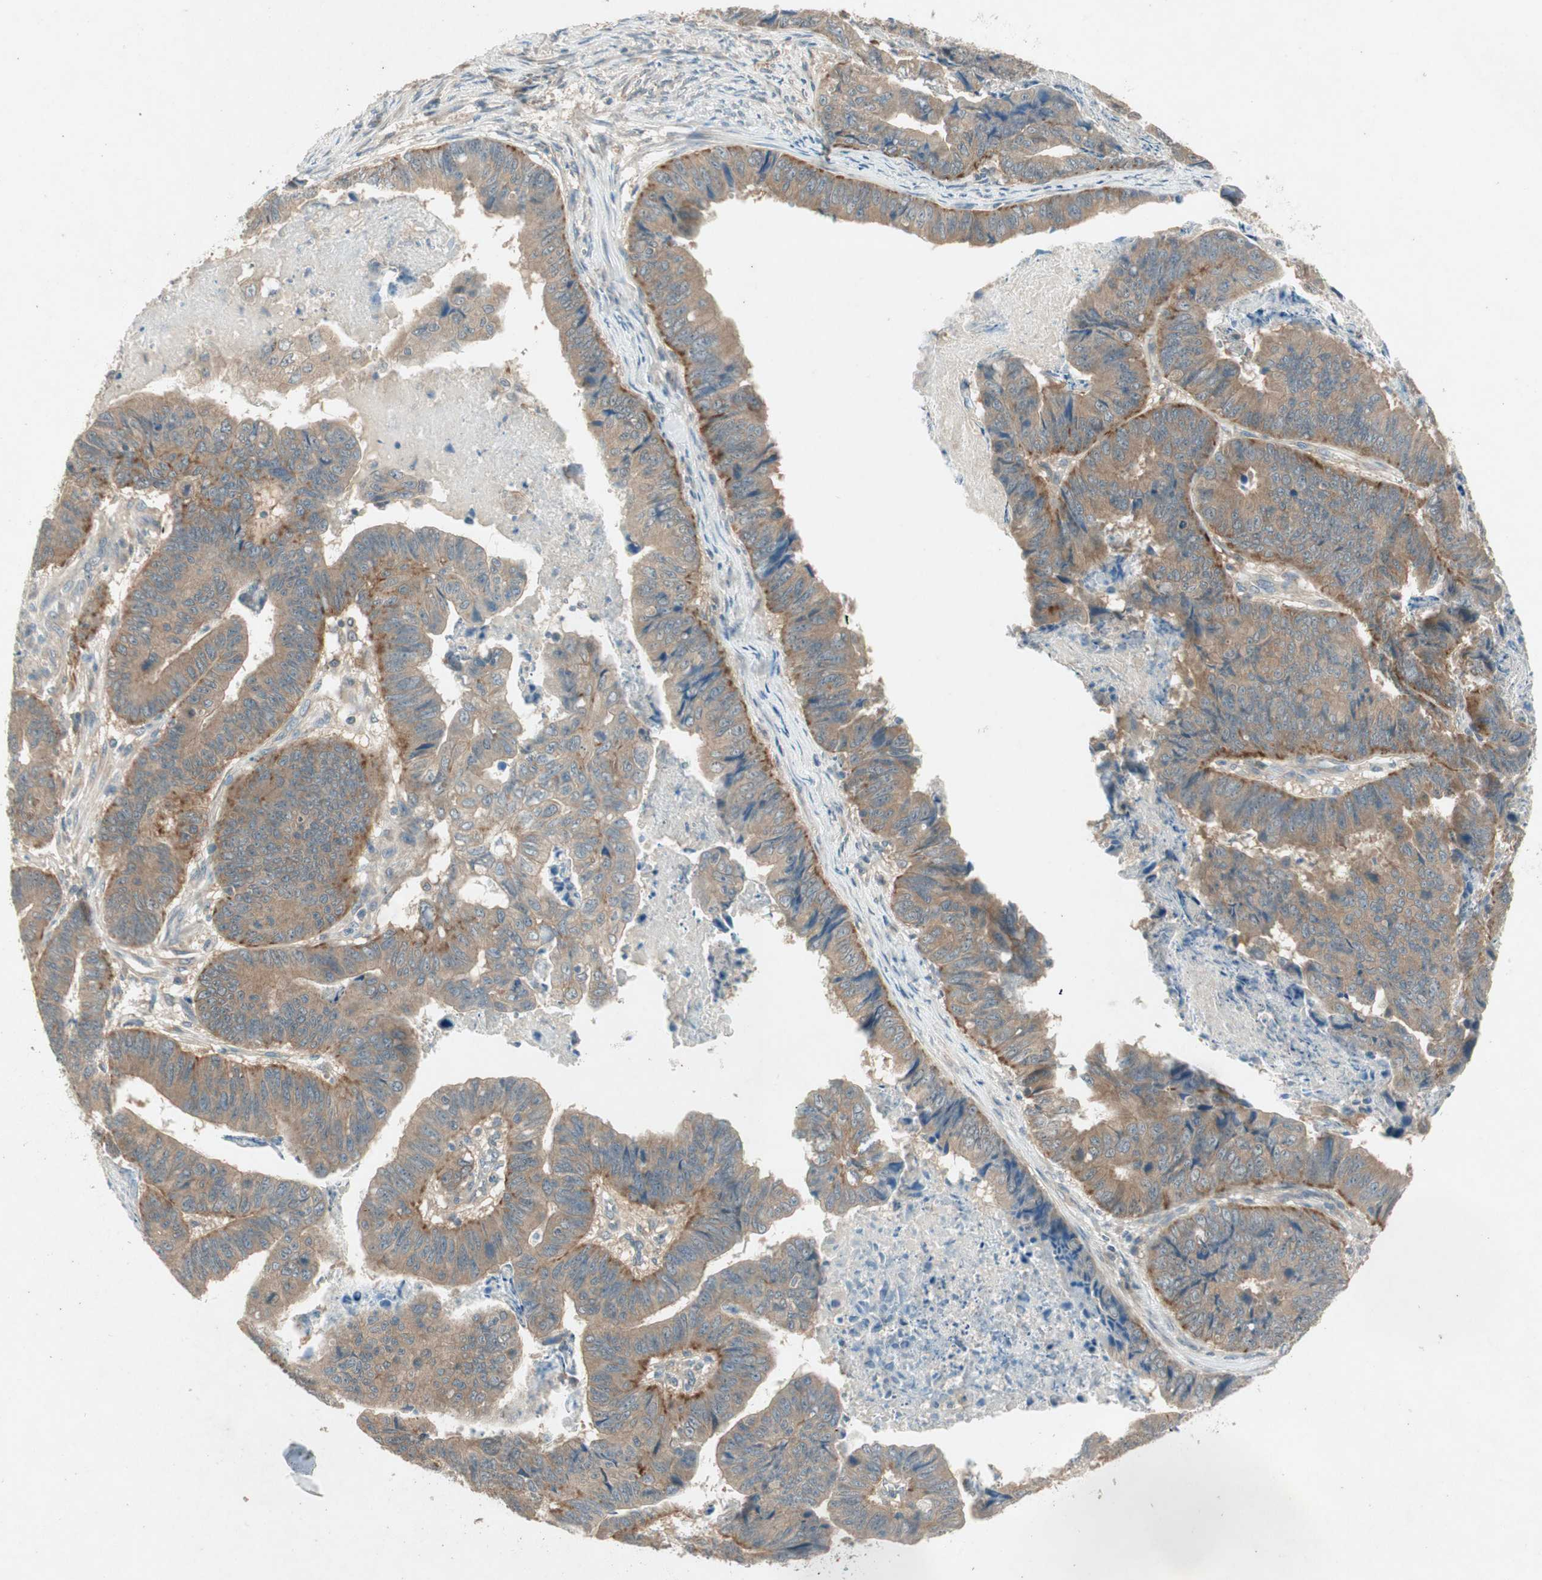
{"staining": {"intensity": "moderate", "quantity": ">75%", "location": "cytoplasmic/membranous"}, "tissue": "stomach cancer", "cell_type": "Tumor cells", "image_type": "cancer", "snomed": [{"axis": "morphology", "description": "Adenocarcinoma, NOS"}, {"axis": "topography", "description": "Stomach, lower"}], "caption": "IHC micrograph of neoplastic tissue: stomach cancer (adenocarcinoma) stained using IHC demonstrates medium levels of moderate protein expression localized specifically in the cytoplasmic/membranous of tumor cells, appearing as a cytoplasmic/membranous brown color.", "gene": "NCLN", "patient": {"sex": "male", "age": 77}}